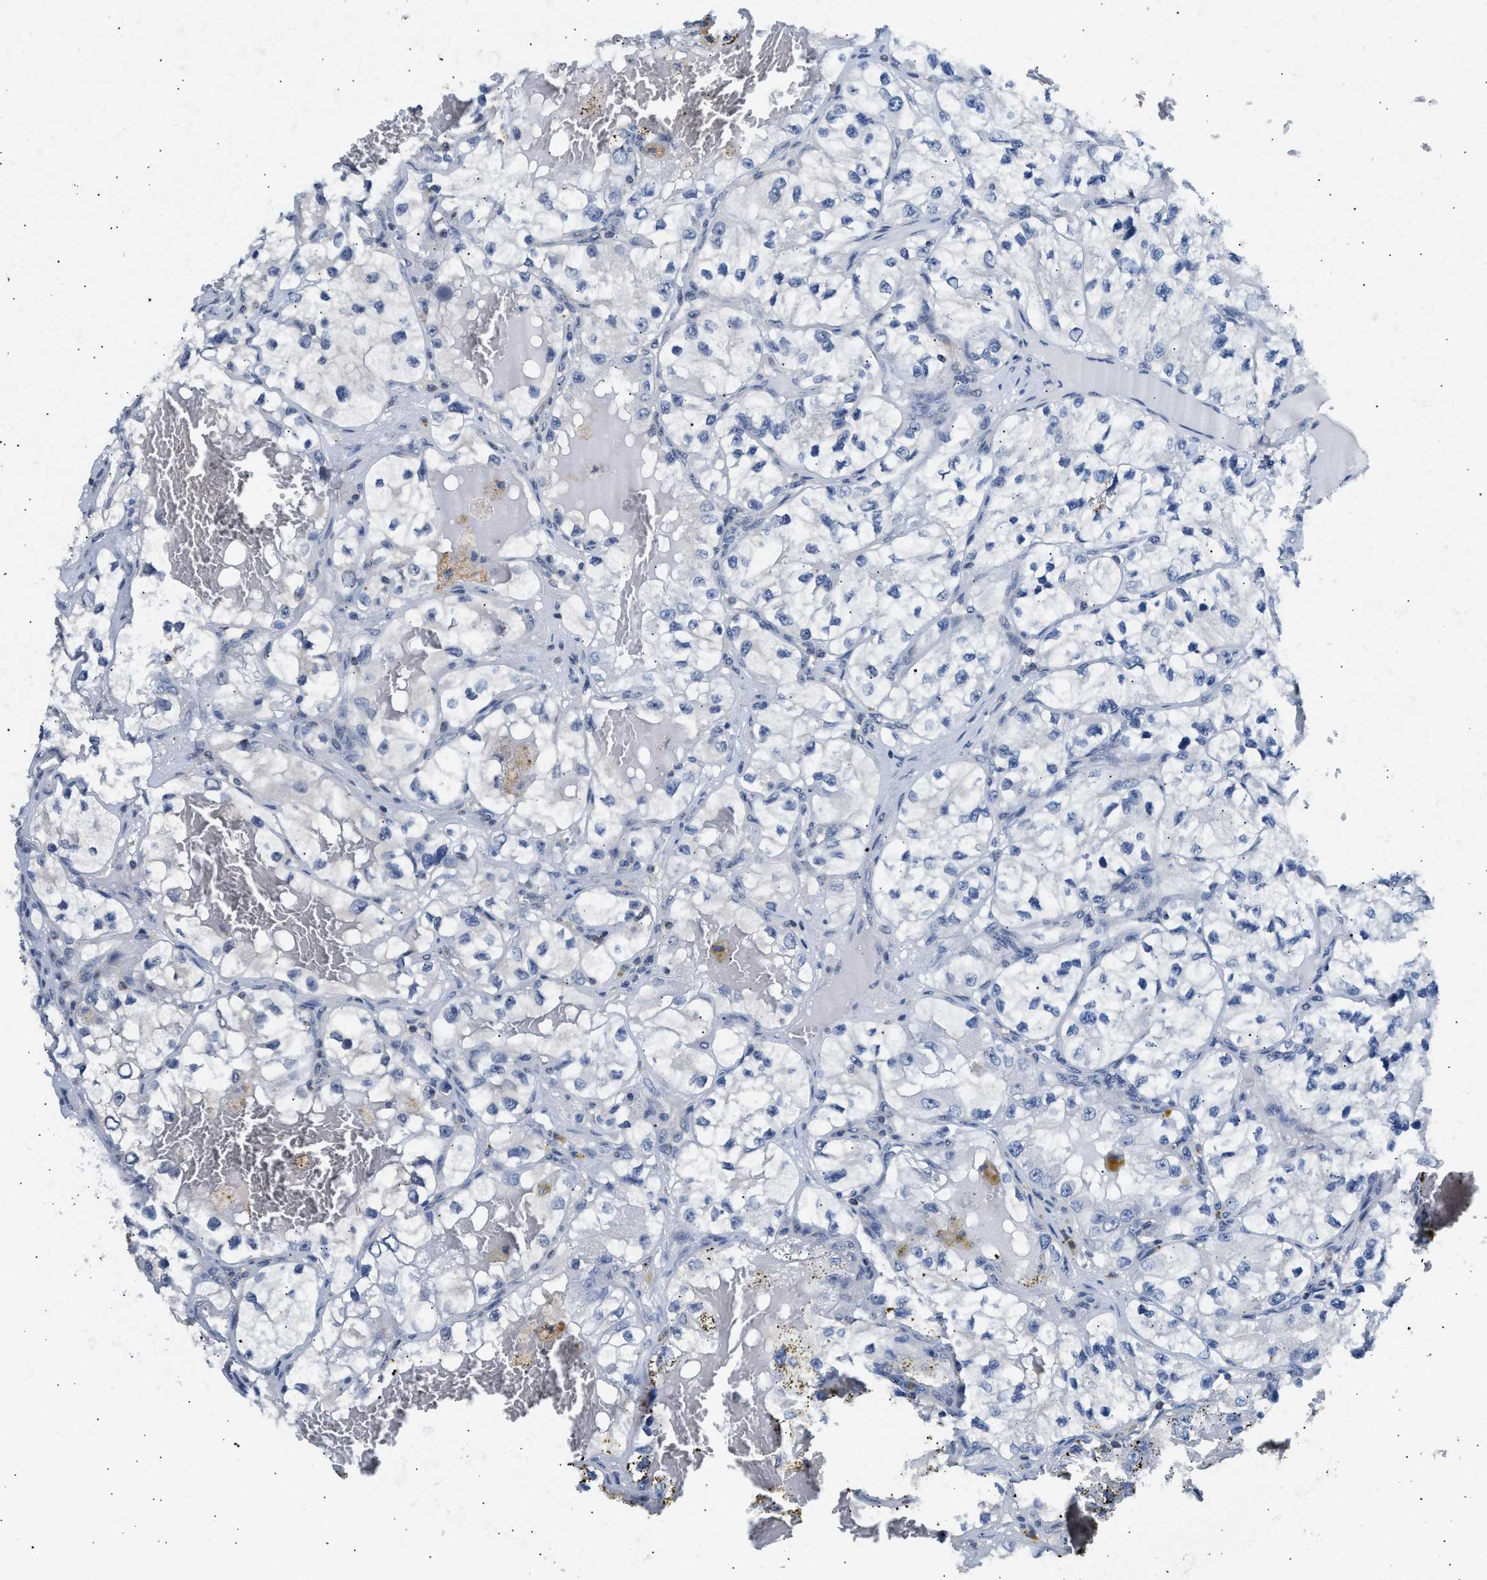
{"staining": {"intensity": "negative", "quantity": "none", "location": "none"}, "tissue": "renal cancer", "cell_type": "Tumor cells", "image_type": "cancer", "snomed": [{"axis": "morphology", "description": "Adenocarcinoma, NOS"}, {"axis": "topography", "description": "Kidney"}], "caption": "The IHC image has no significant positivity in tumor cells of renal adenocarcinoma tissue.", "gene": "PPM1L", "patient": {"sex": "female", "age": 57}}